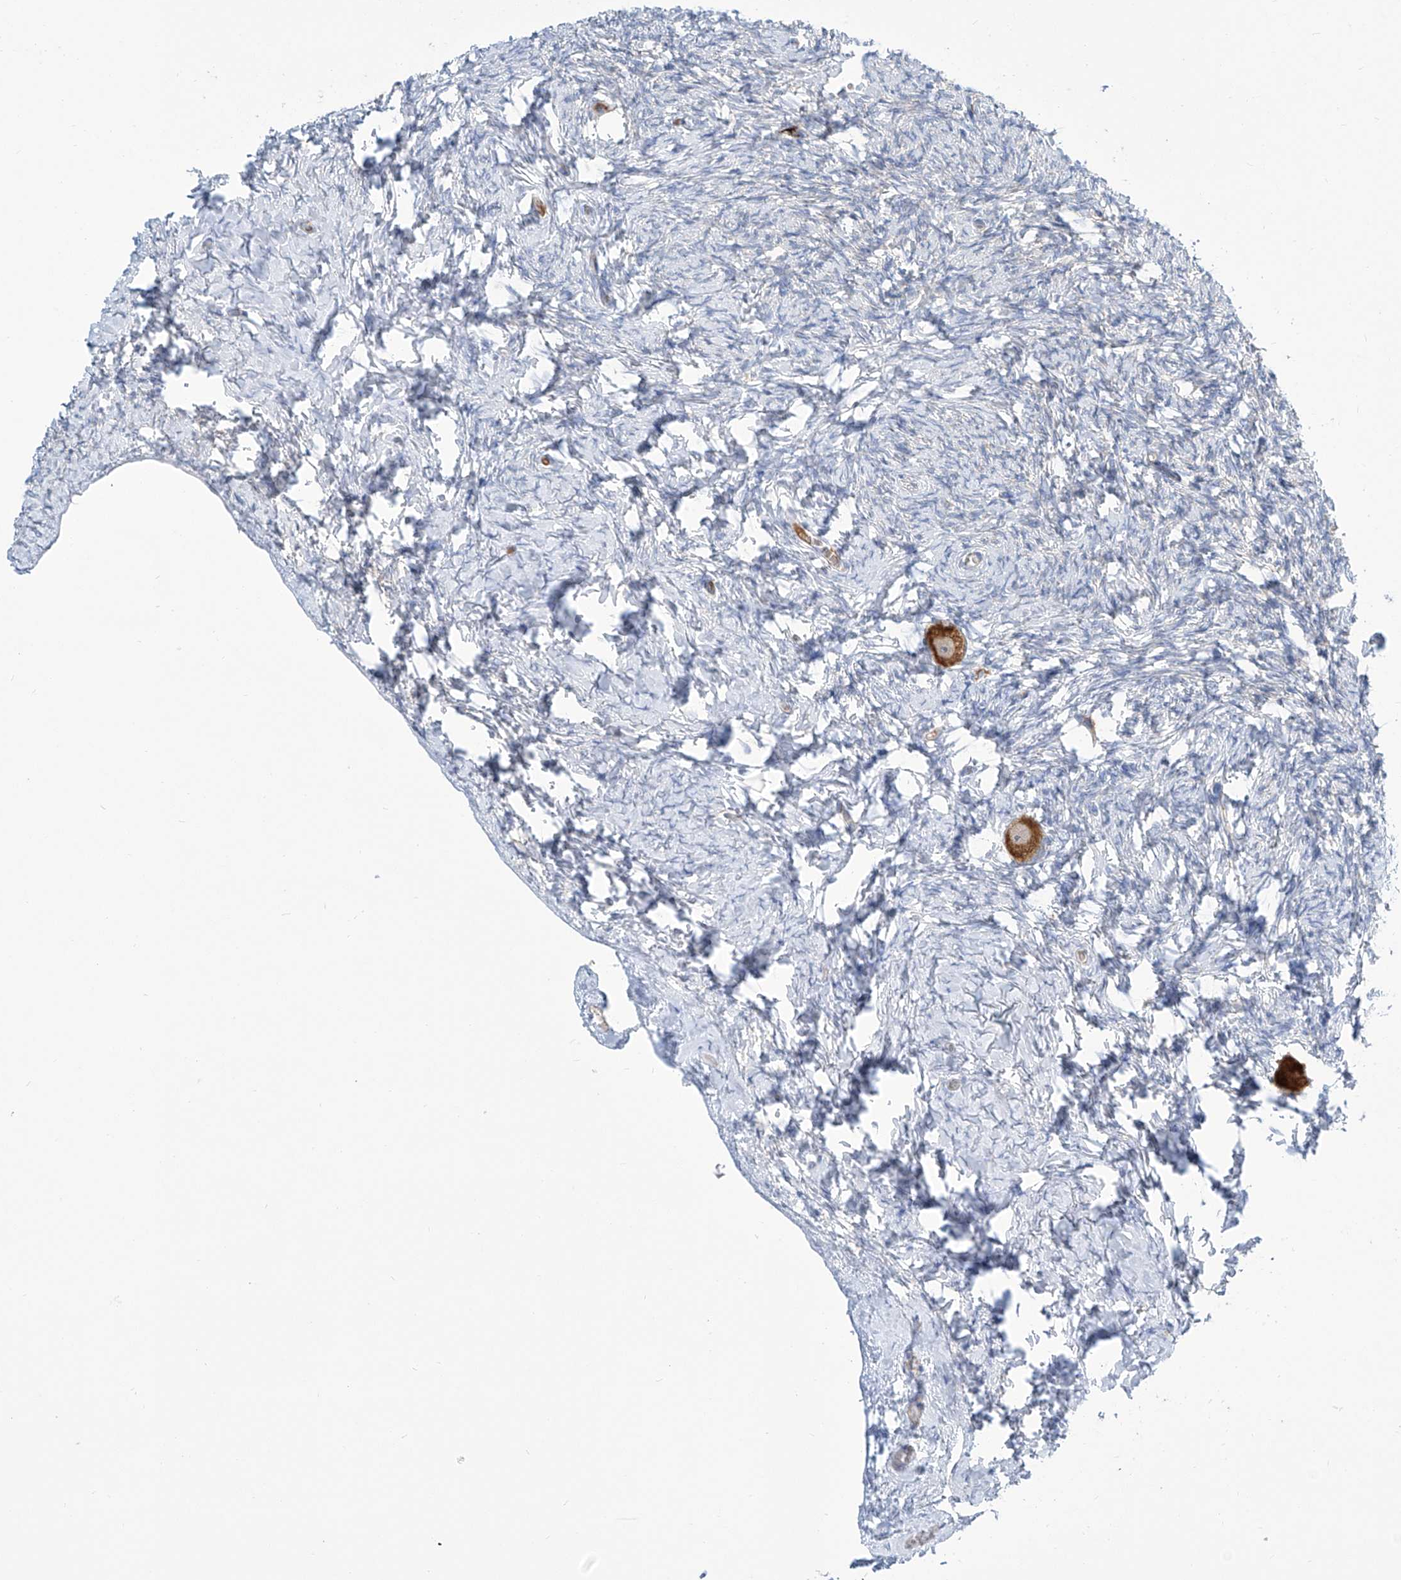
{"staining": {"intensity": "strong", "quantity": ">75%", "location": "cytoplasmic/membranous"}, "tissue": "ovary", "cell_type": "Follicle cells", "image_type": "normal", "snomed": [{"axis": "morphology", "description": "Normal tissue, NOS"}, {"axis": "topography", "description": "Ovary"}], "caption": "This photomicrograph reveals immunohistochemistry staining of unremarkable ovary, with high strong cytoplasmic/membranous expression in approximately >75% of follicle cells.", "gene": "TMEM209", "patient": {"sex": "female", "age": 27}}